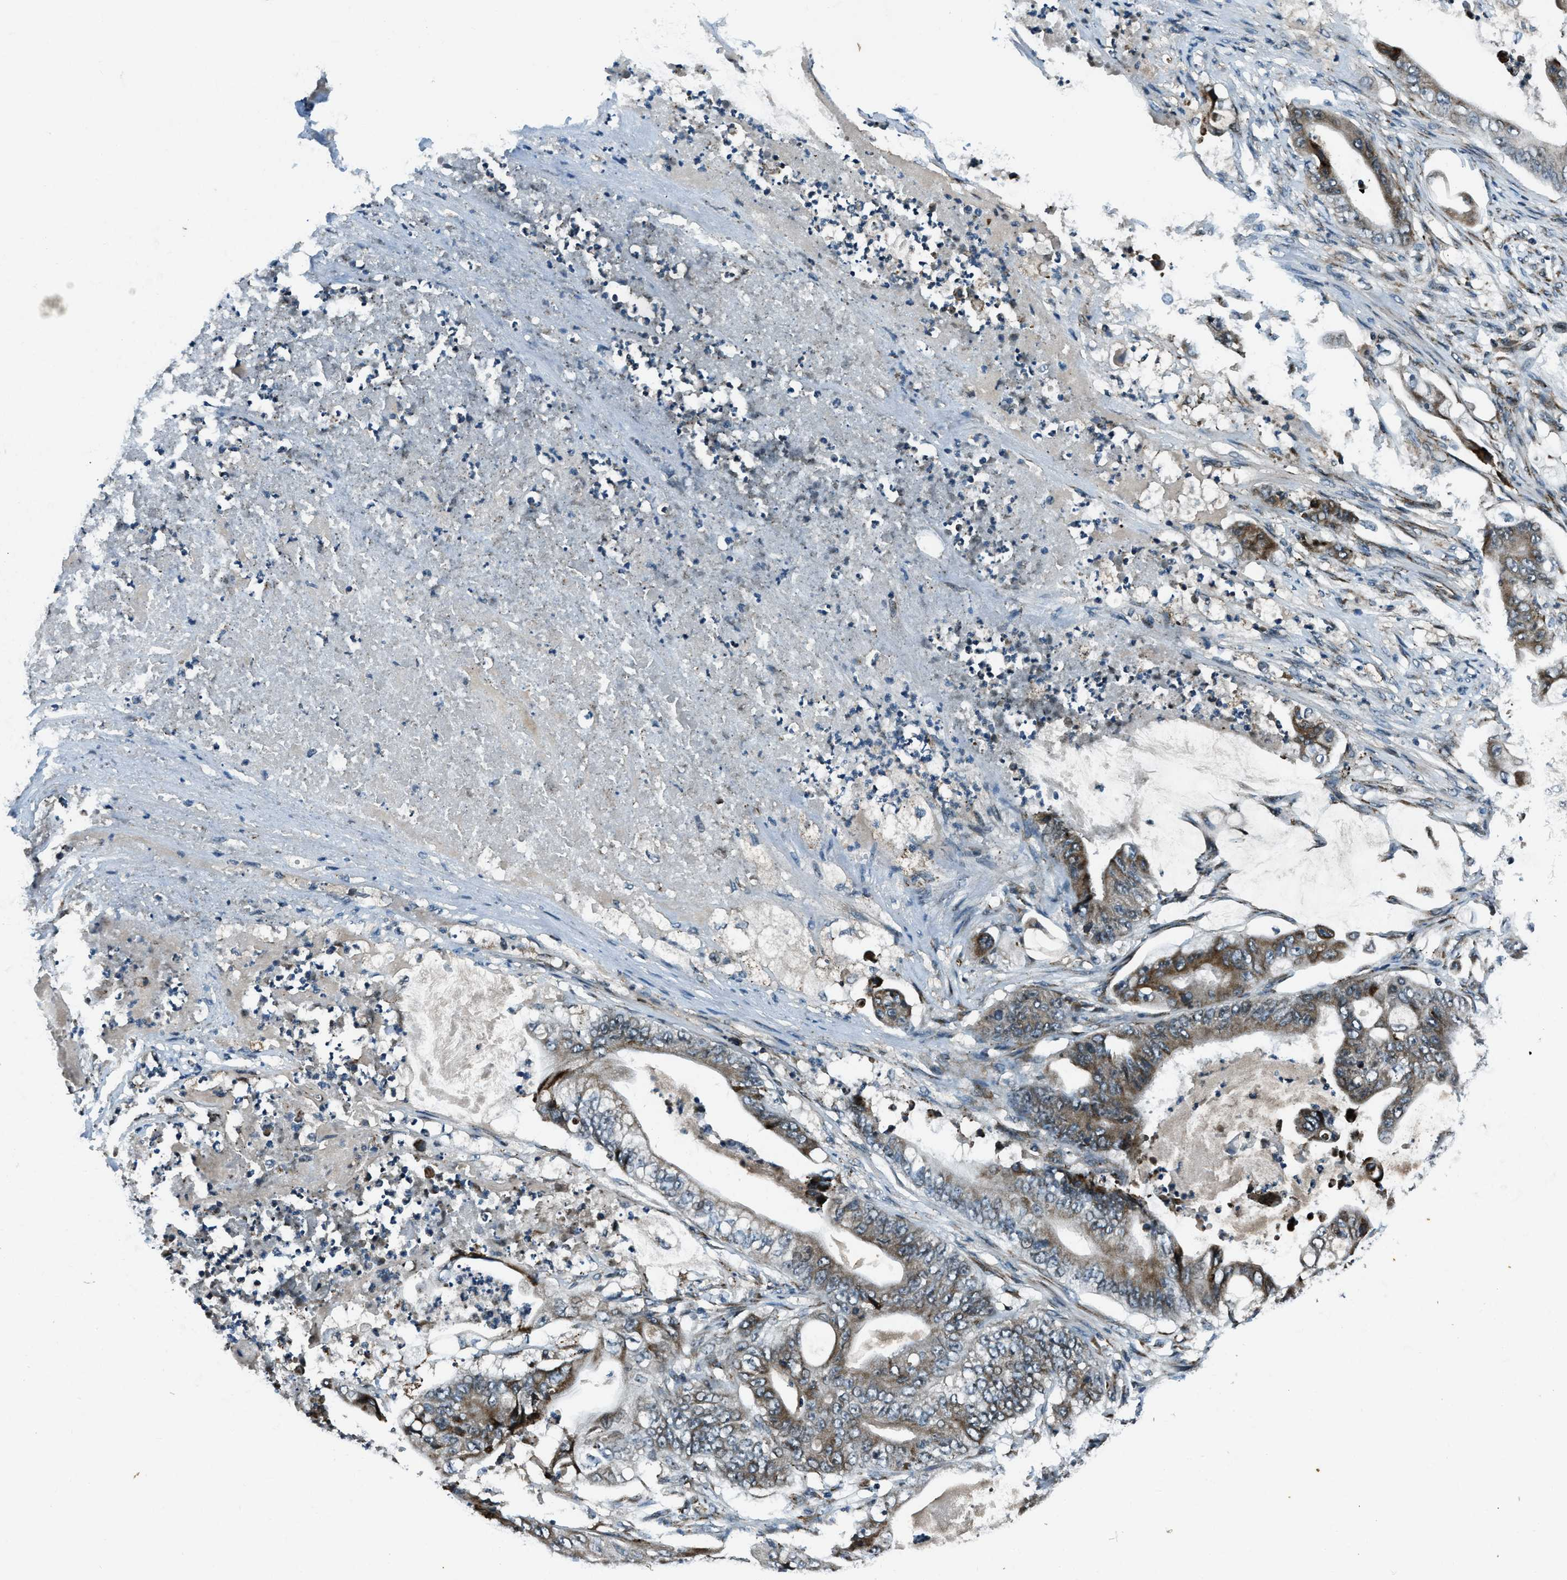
{"staining": {"intensity": "strong", "quantity": "25%-75%", "location": "cytoplasmic/membranous"}, "tissue": "stomach cancer", "cell_type": "Tumor cells", "image_type": "cancer", "snomed": [{"axis": "morphology", "description": "Adenocarcinoma, NOS"}, {"axis": "topography", "description": "Stomach"}], "caption": "Immunohistochemical staining of human adenocarcinoma (stomach) exhibits high levels of strong cytoplasmic/membranous expression in approximately 25%-75% of tumor cells. The protein is stained brown, and the nuclei are stained in blue (DAB (3,3'-diaminobenzidine) IHC with brightfield microscopy, high magnification).", "gene": "ACTL9", "patient": {"sex": "female", "age": 73}}